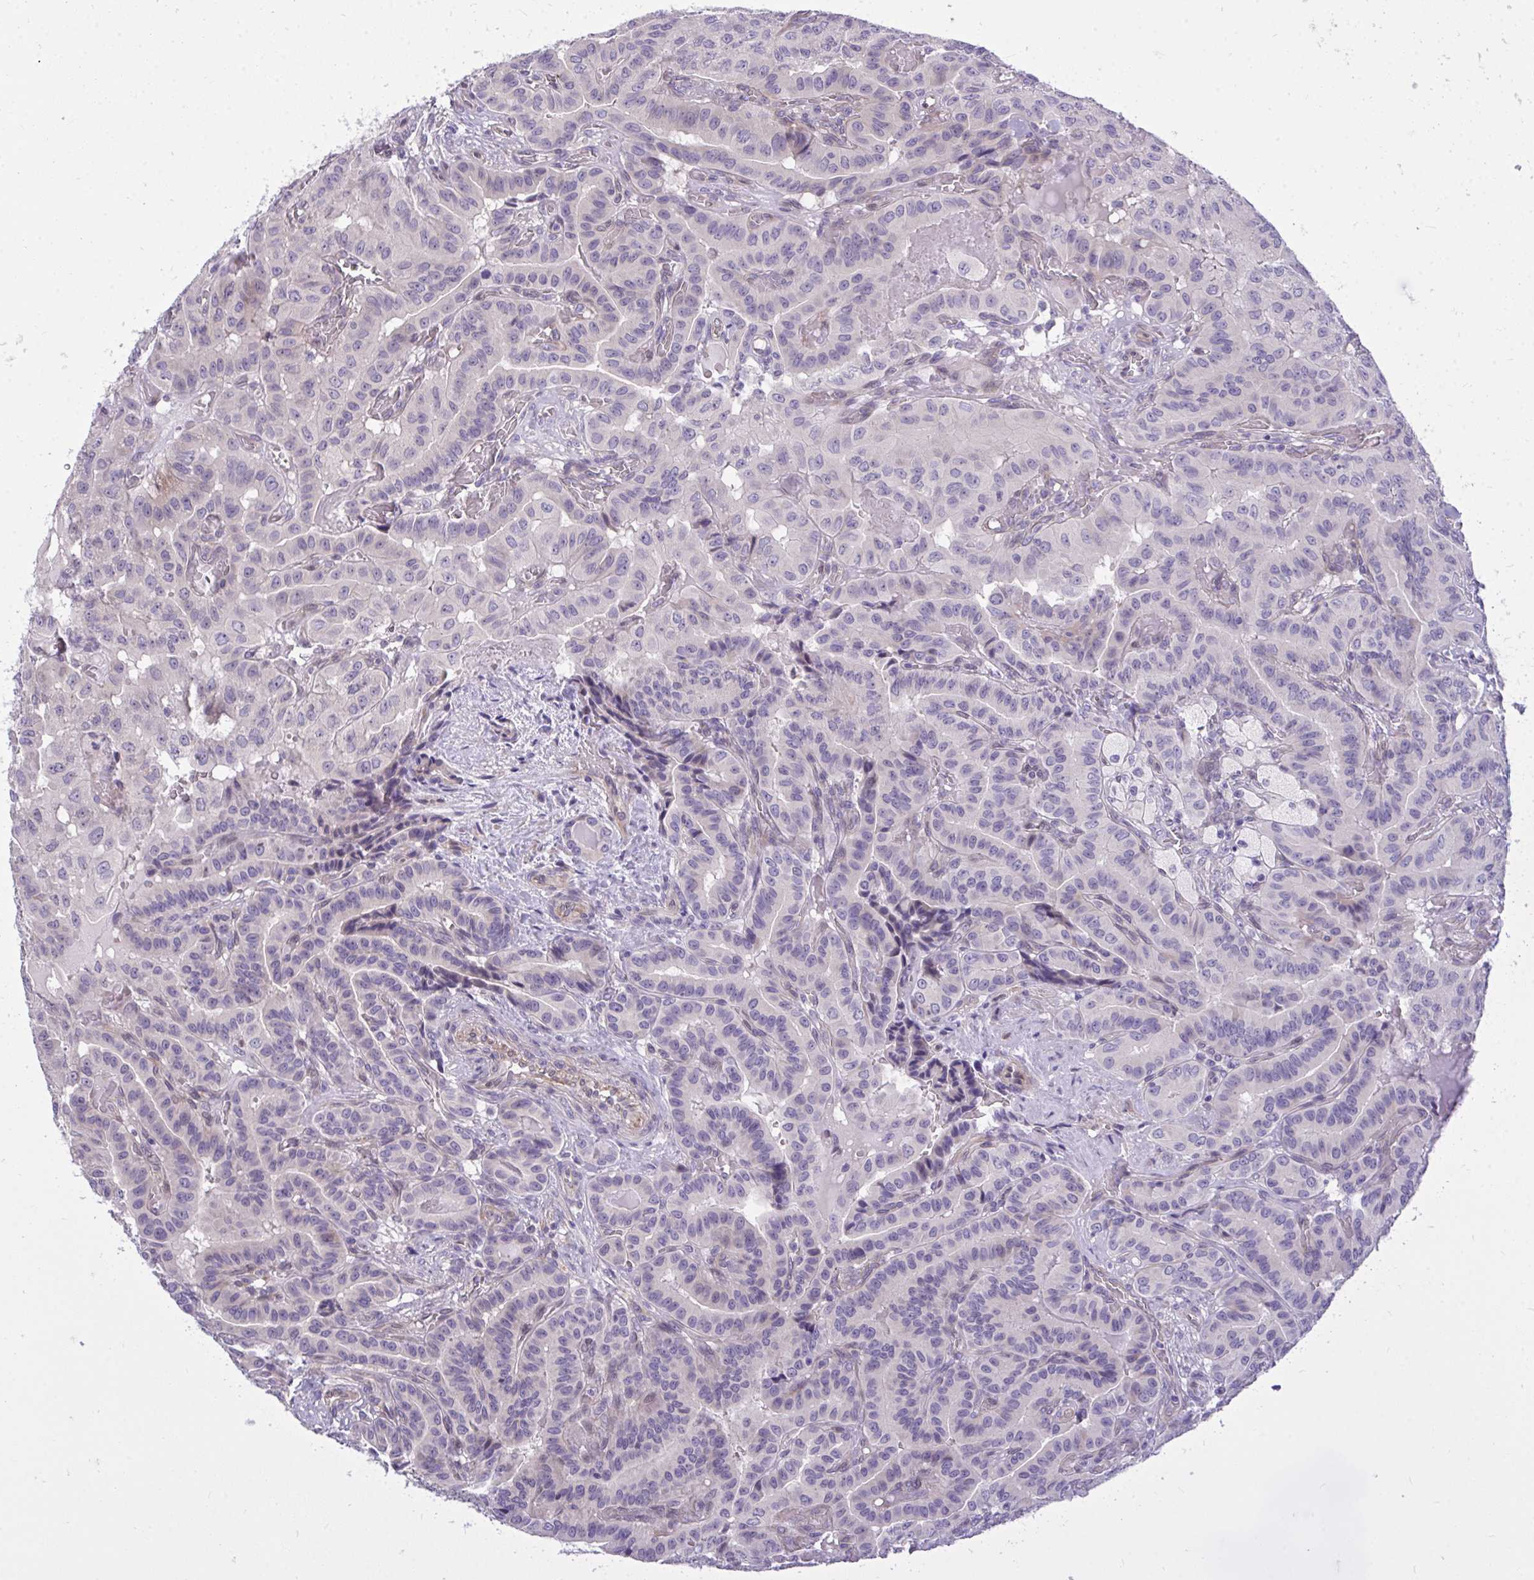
{"staining": {"intensity": "negative", "quantity": "none", "location": "none"}, "tissue": "thyroid cancer", "cell_type": "Tumor cells", "image_type": "cancer", "snomed": [{"axis": "morphology", "description": "Papillary adenocarcinoma, NOS"}, {"axis": "morphology", "description": "Papillary adenoma metastatic"}, {"axis": "topography", "description": "Thyroid gland"}], "caption": "Tumor cells show no significant expression in thyroid papillary adenocarcinoma.", "gene": "HMBOX1", "patient": {"sex": "male", "age": 87}}